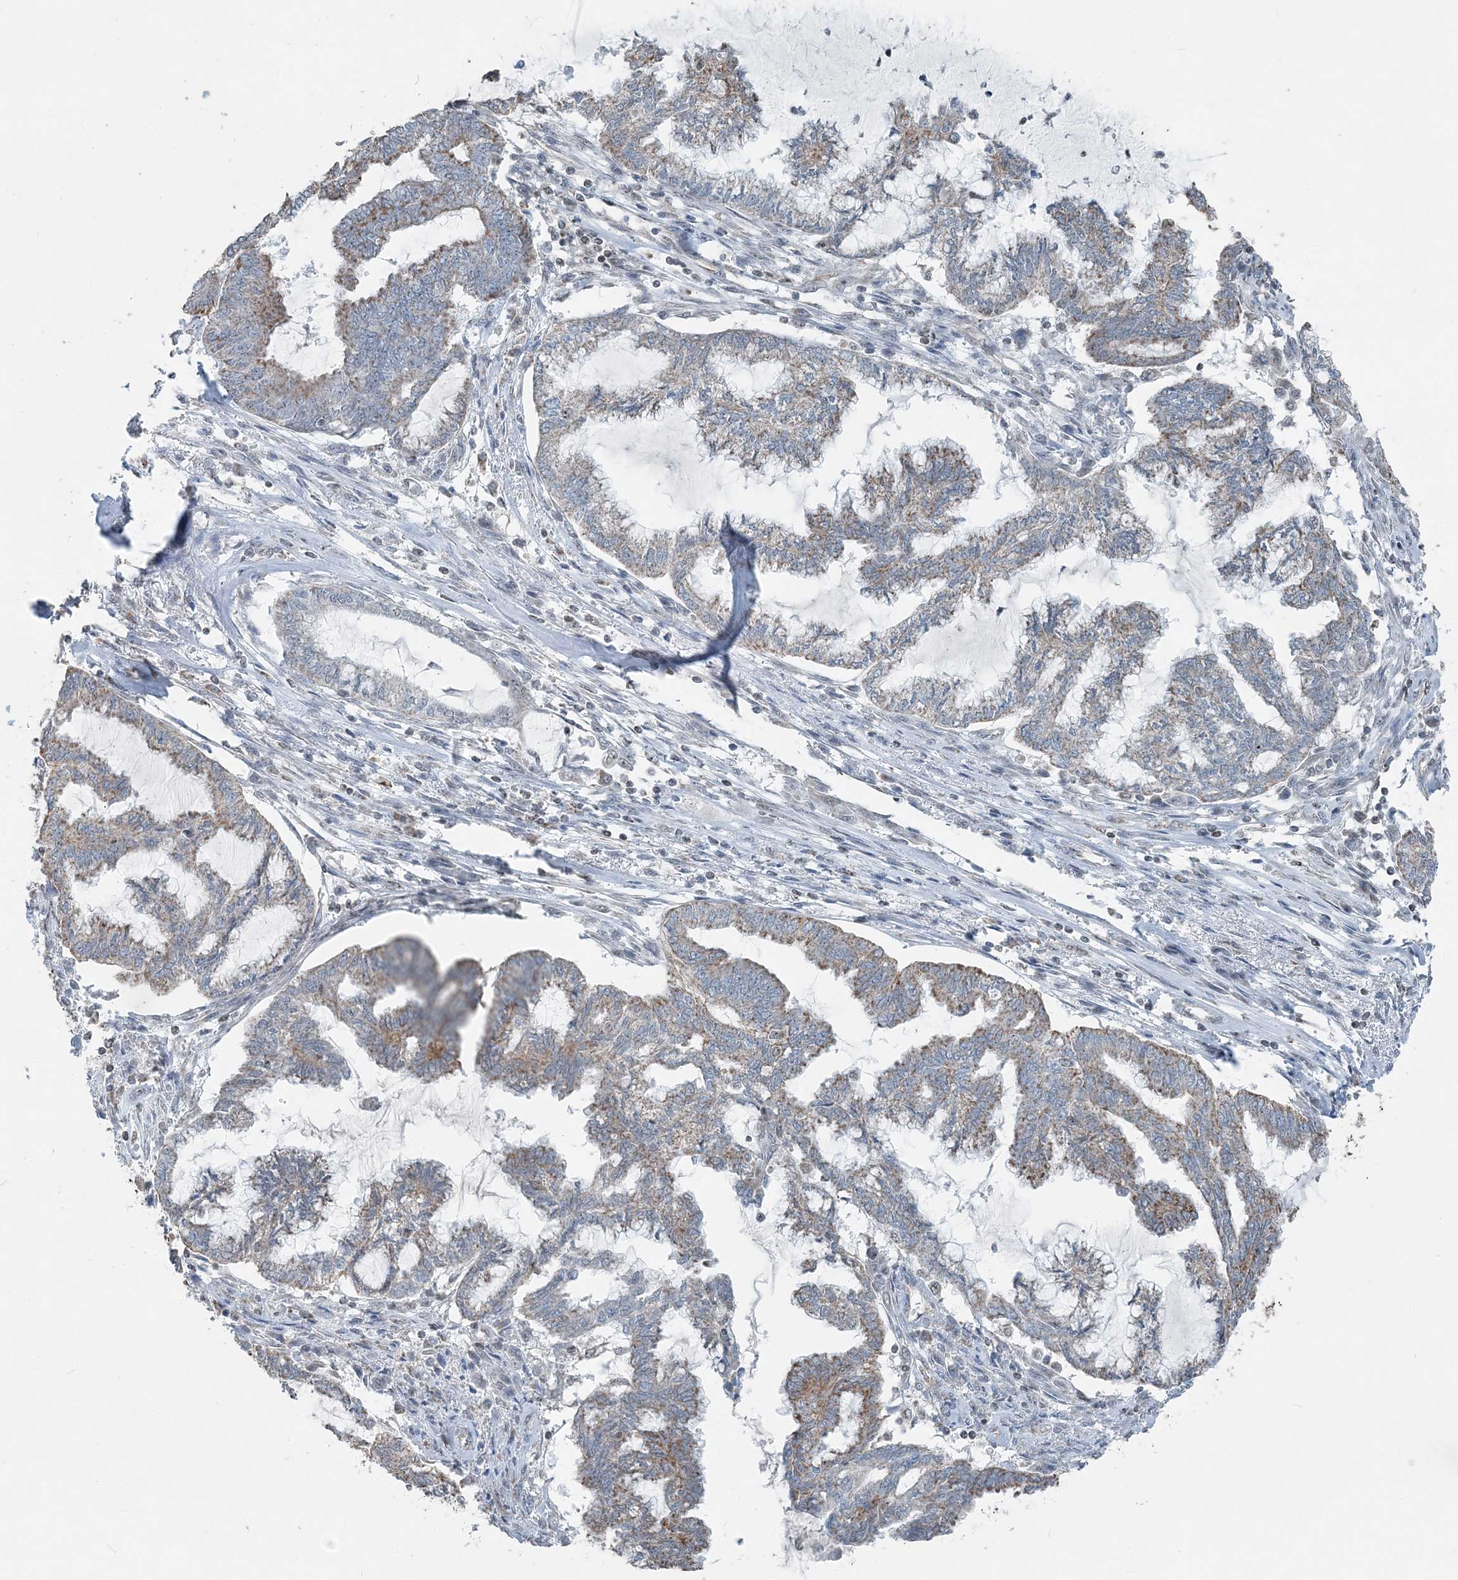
{"staining": {"intensity": "moderate", "quantity": ">75%", "location": "cytoplasmic/membranous"}, "tissue": "endometrial cancer", "cell_type": "Tumor cells", "image_type": "cancer", "snomed": [{"axis": "morphology", "description": "Adenocarcinoma, NOS"}, {"axis": "topography", "description": "Endometrium"}], "caption": "Endometrial cancer (adenocarcinoma) stained for a protein (brown) exhibits moderate cytoplasmic/membranous positive positivity in about >75% of tumor cells.", "gene": "SUCLG1", "patient": {"sex": "female", "age": 86}}